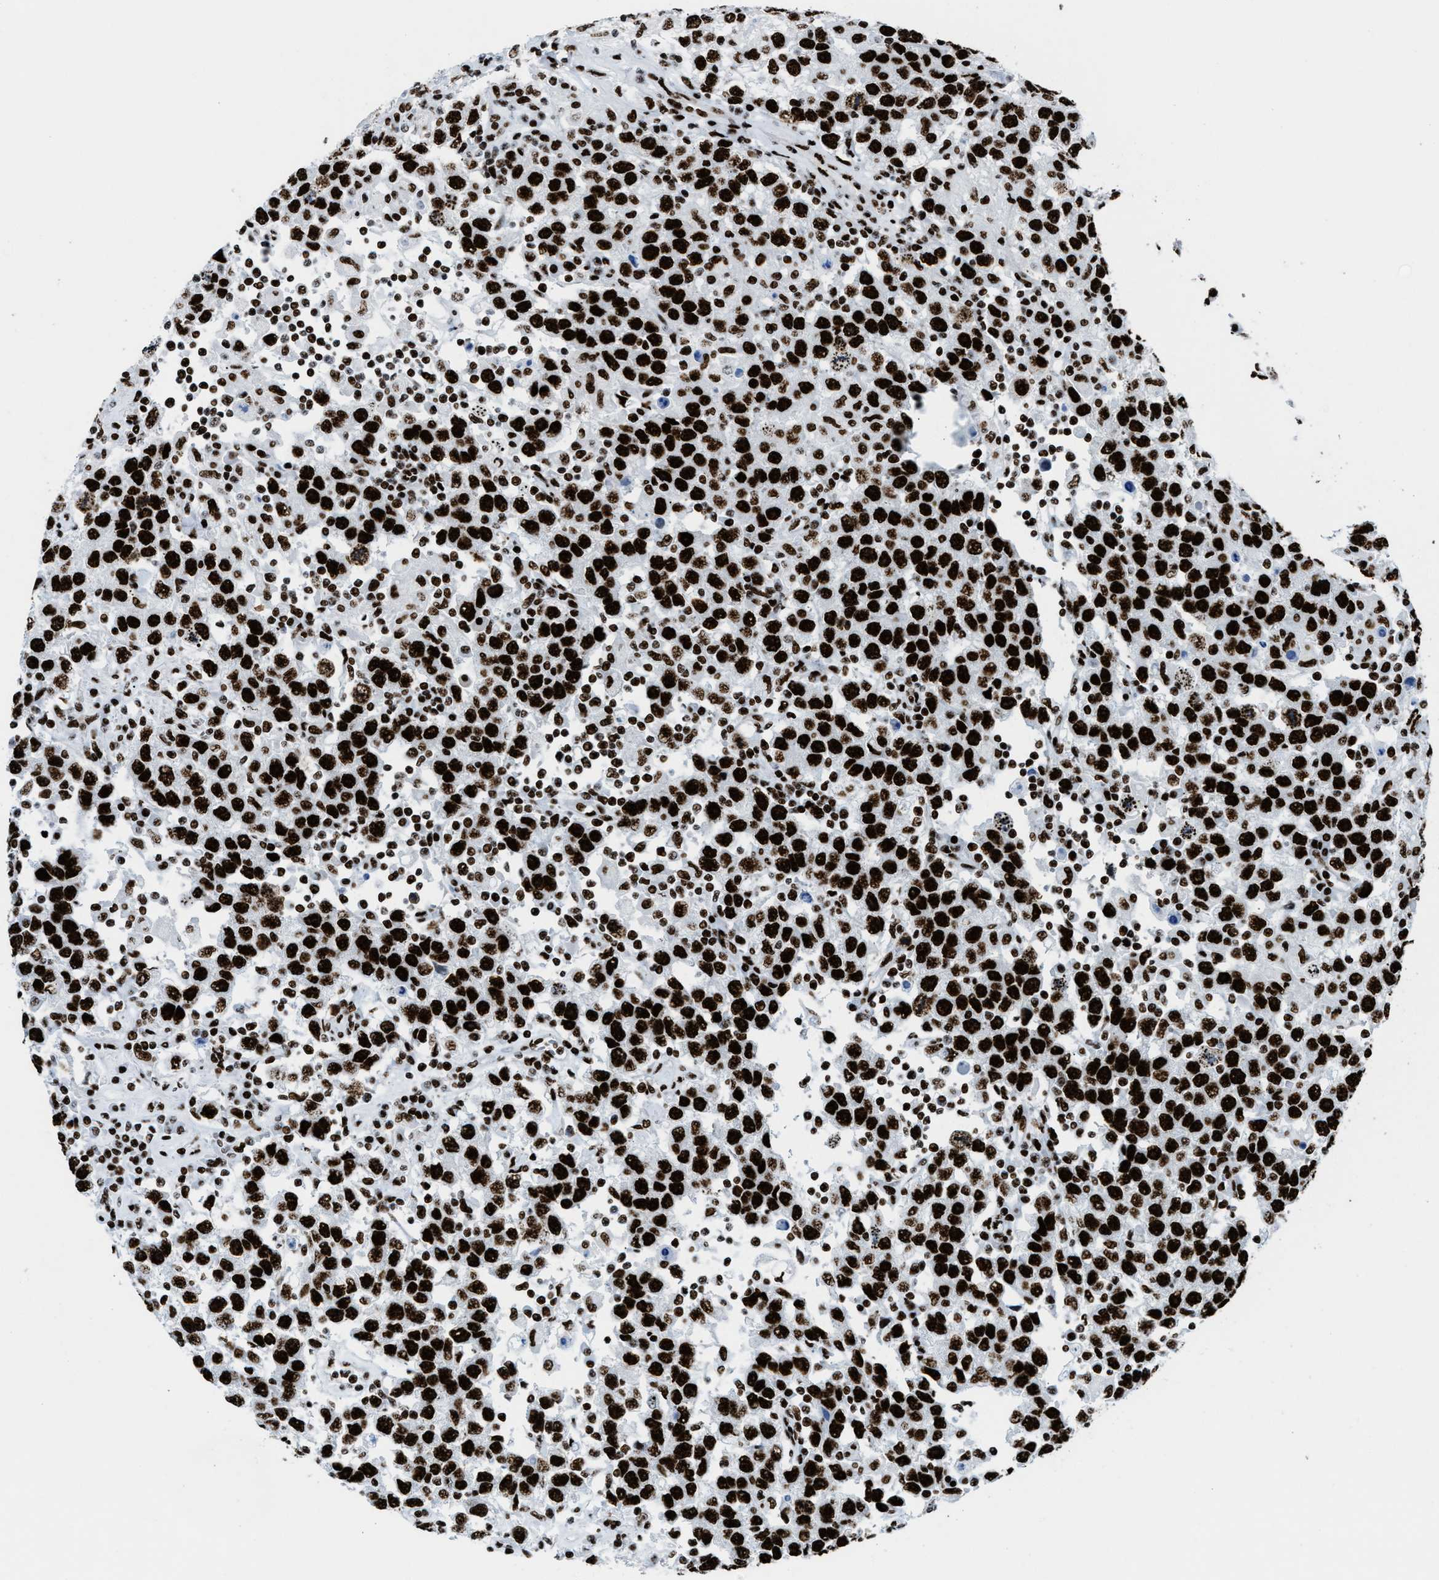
{"staining": {"intensity": "strong", "quantity": ">75%", "location": "nuclear"}, "tissue": "testis cancer", "cell_type": "Tumor cells", "image_type": "cancer", "snomed": [{"axis": "morphology", "description": "Seminoma, NOS"}, {"axis": "topography", "description": "Testis"}], "caption": "Immunohistochemical staining of human seminoma (testis) exhibits strong nuclear protein positivity in about >75% of tumor cells.", "gene": "NONO", "patient": {"sex": "male", "age": 41}}